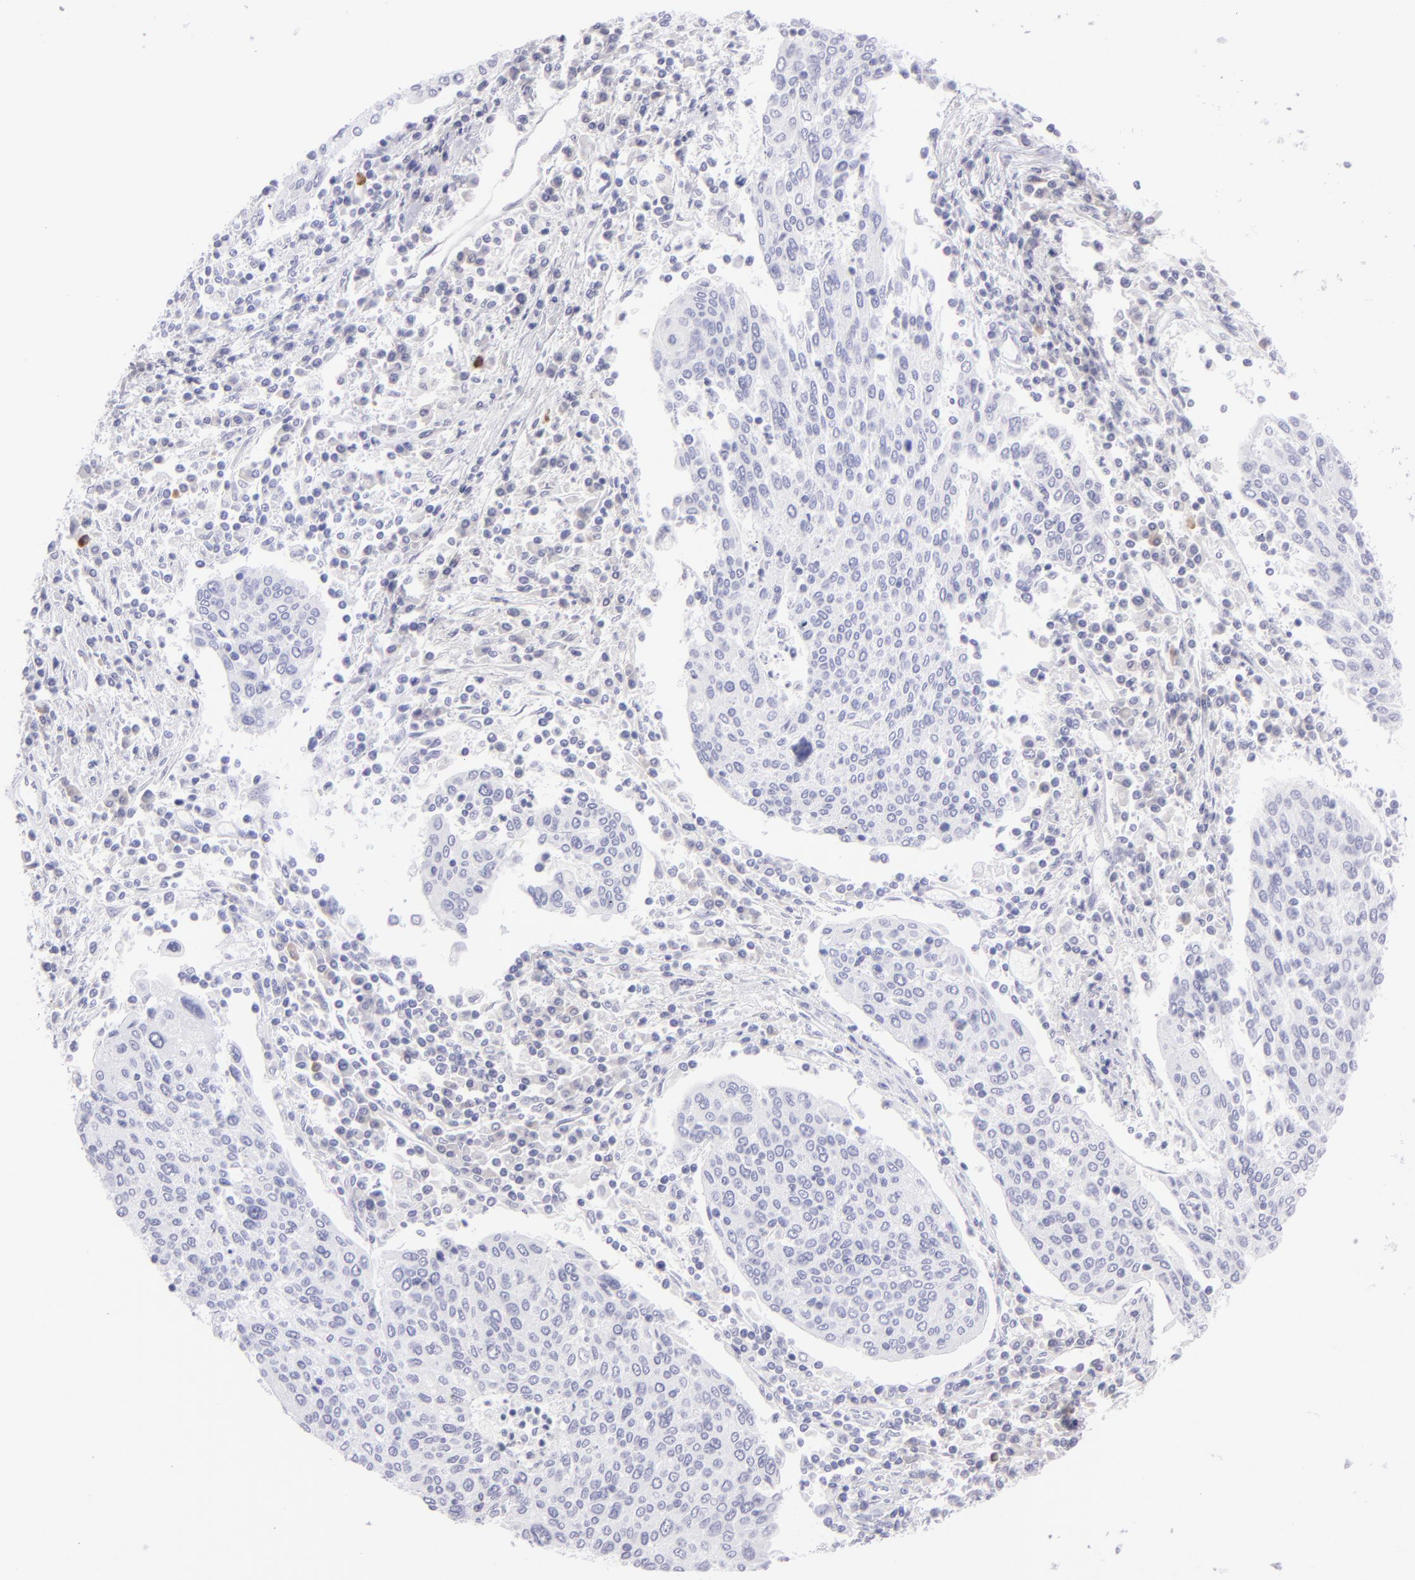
{"staining": {"intensity": "negative", "quantity": "none", "location": "none"}, "tissue": "cervical cancer", "cell_type": "Tumor cells", "image_type": "cancer", "snomed": [{"axis": "morphology", "description": "Squamous cell carcinoma, NOS"}, {"axis": "topography", "description": "Cervix"}], "caption": "Immunohistochemical staining of cervical squamous cell carcinoma shows no significant expression in tumor cells.", "gene": "SLC1A2", "patient": {"sex": "female", "age": 40}}